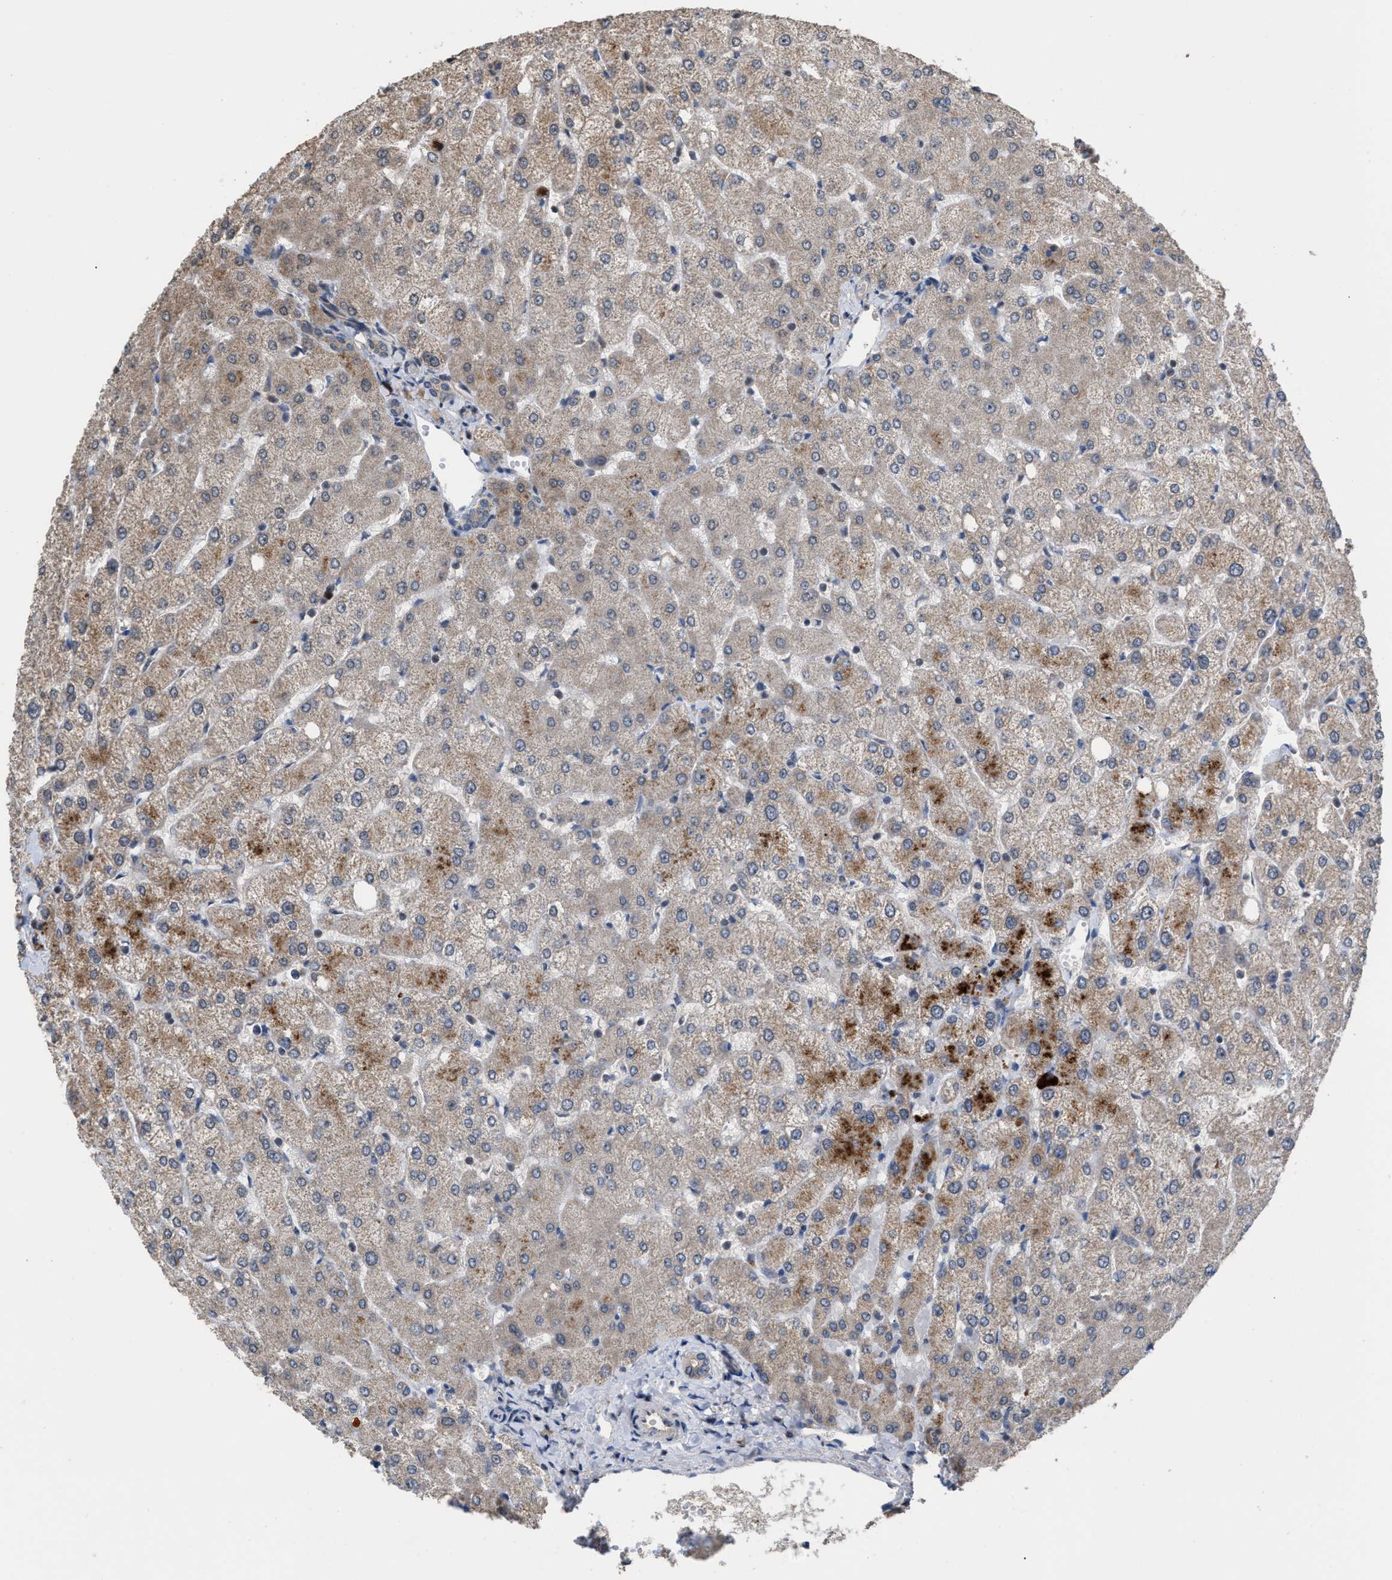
{"staining": {"intensity": "weak", "quantity": "25%-75%", "location": "cytoplasmic/membranous"}, "tissue": "liver", "cell_type": "Cholangiocytes", "image_type": "normal", "snomed": [{"axis": "morphology", "description": "Normal tissue, NOS"}, {"axis": "topography", "description": "Liver"}], "caption": "The immunohistochemical stain highlights weak cytoplasmic/membranous expression in cholangiocytes of benign liver. The staining was performed using DAB (3,3'-diaminobenzidine), with brown indicating positive protein expression. Nuclei are stained blue with hematoxylin.", "gene": "C9orf78", "patient": {"sex": "female", "age": 54}}